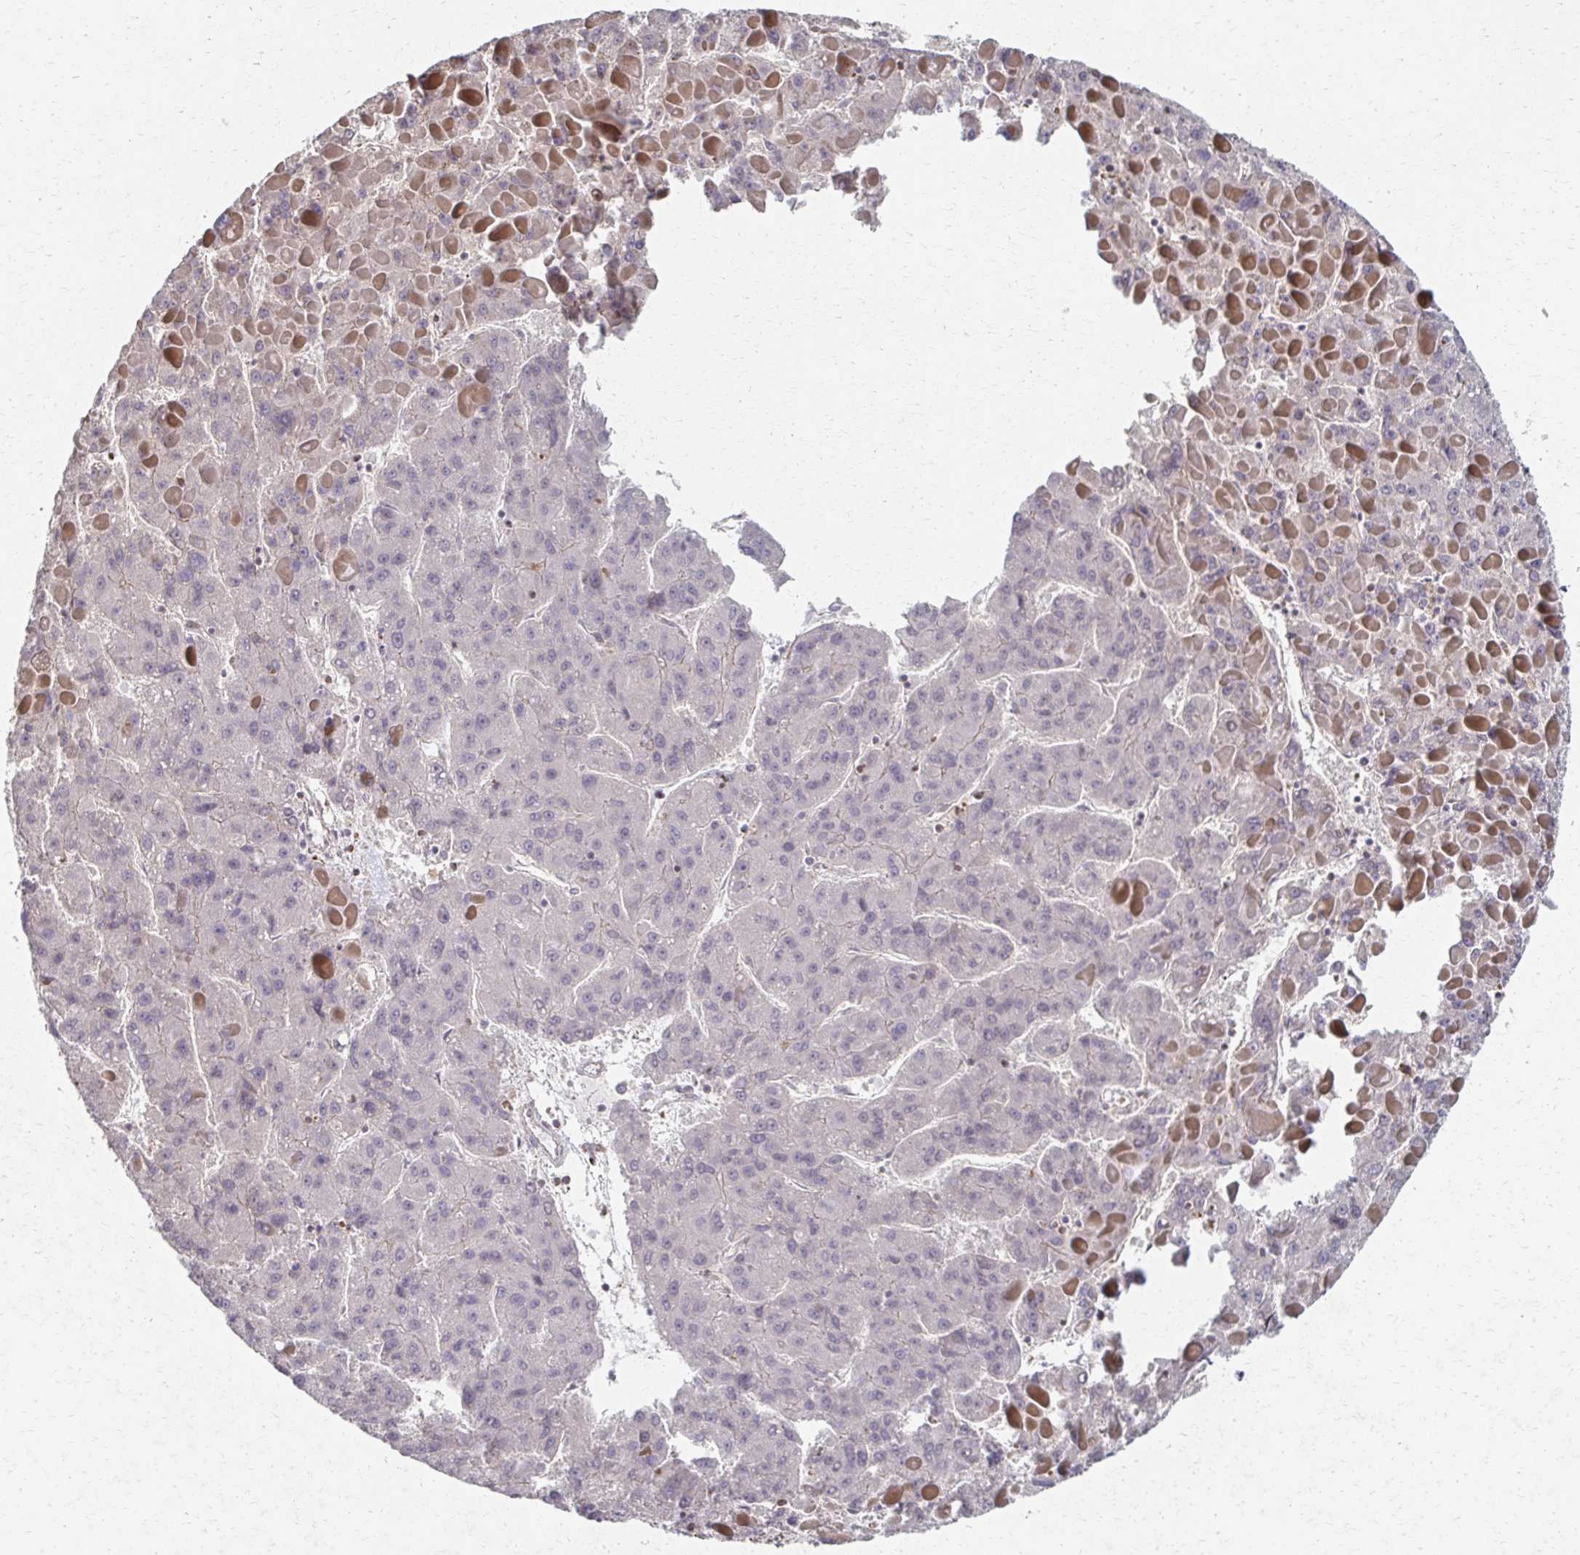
{"staining": {"intensity": "negative", "quantity": "none", "location": "none"}, "tissue": "liver cancer", "cell_type": "Tumor cells", "image_type": "cancer", "snomed": [{"axis": "morphology", "description": "Carcinoma, Hepatocellular, NOS"}, {"axis": "topography", "description": "Liver"}], "caption": "Immunohistochemistry micrograph of liver cancer (hepatocellular carcinoma) stained for a protein (brown), which demonstrates no positivity in tumor cells.", "gene": "EOLA2", "patient": {"sex": "female", "age": 82}}